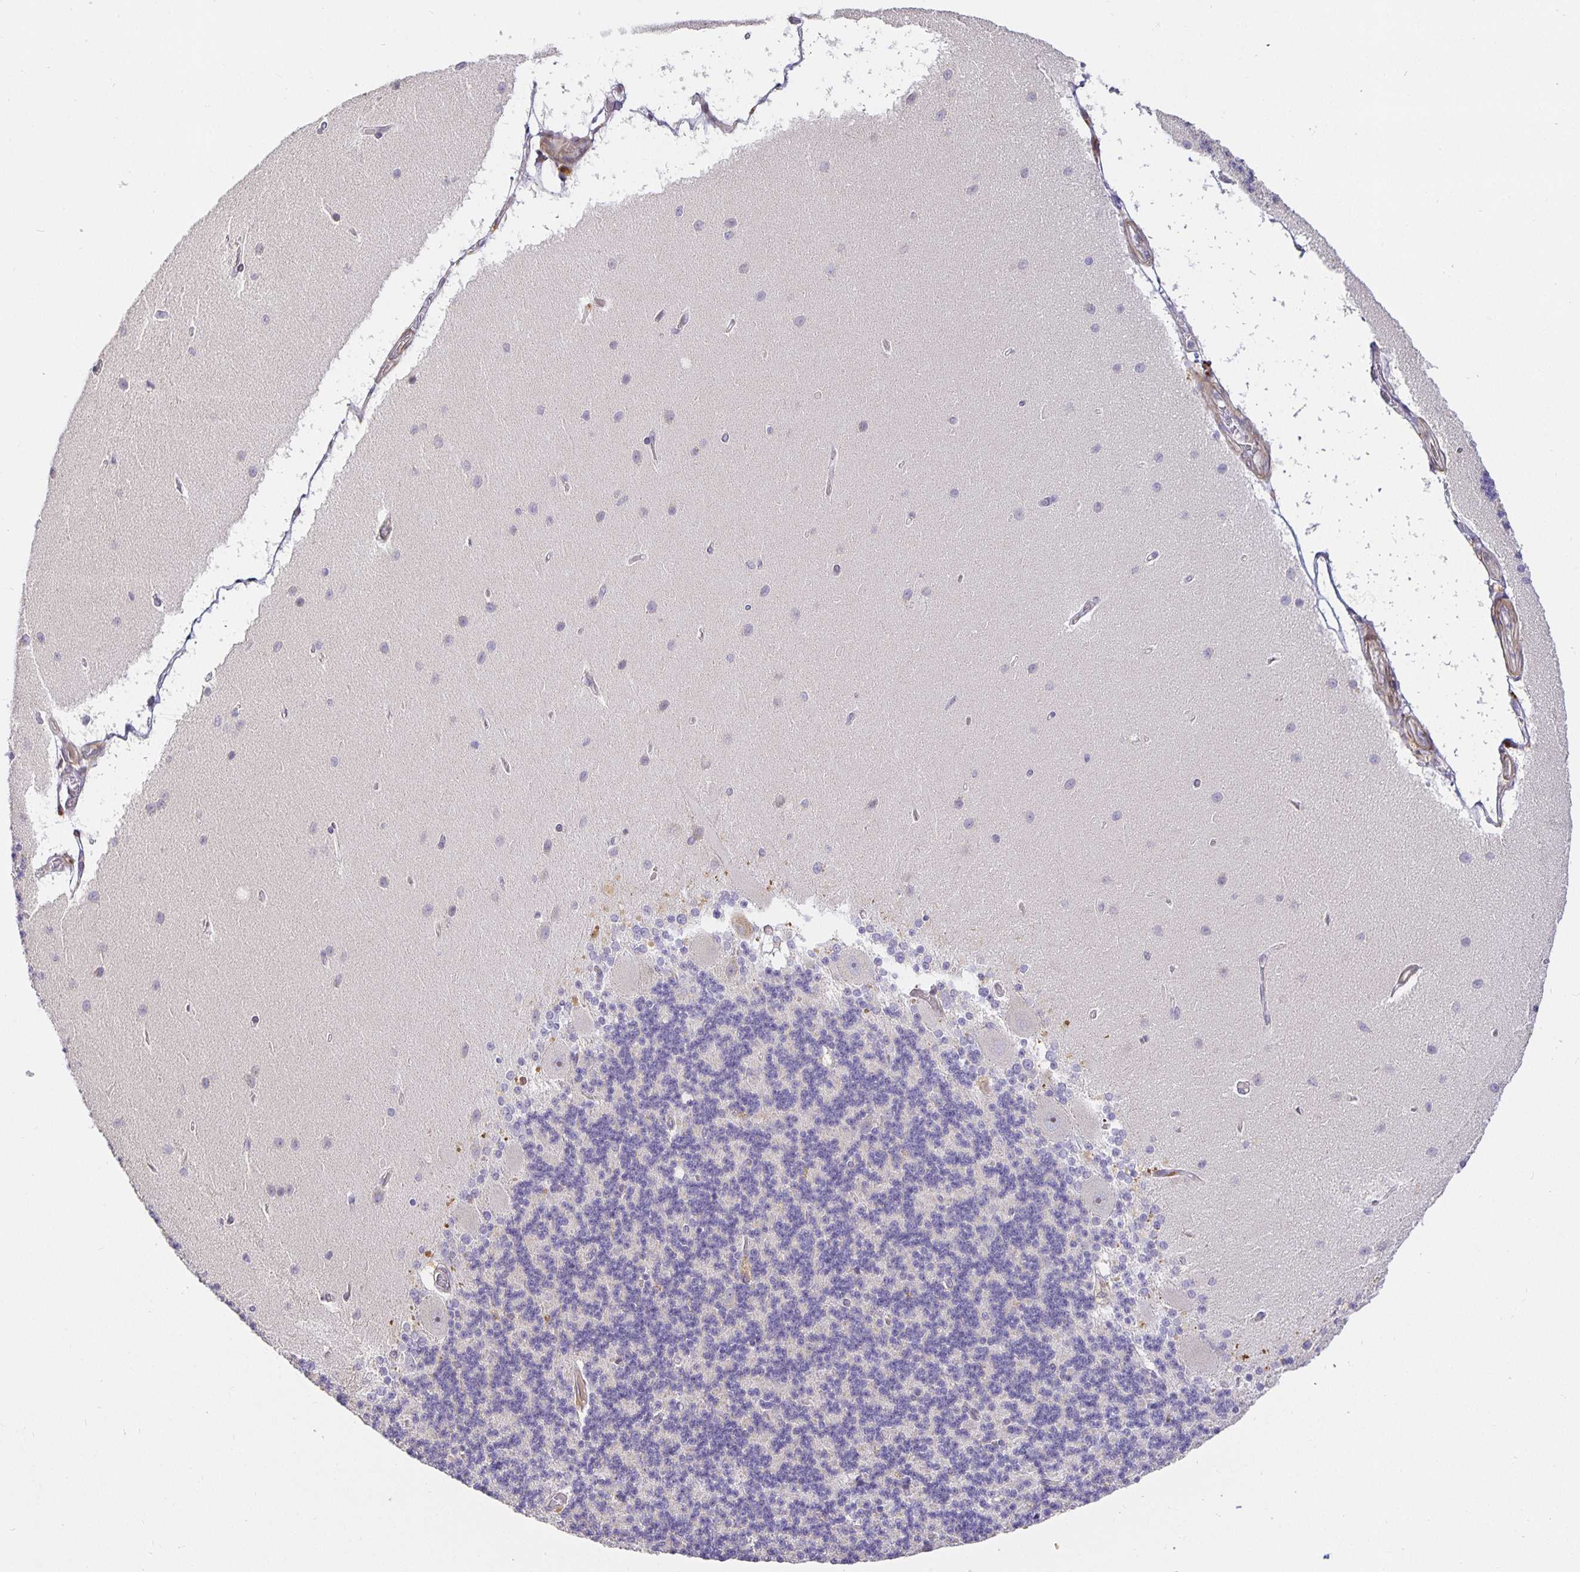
{"staining": {"intensity": "negative", "quantity": "none", "location": "none"}, "tissue": "cerebellum", "cell_type": "Cells in granular layer", "image_type": "normal", "snomed": [{"axis": "morphology", "description": "Normal tissue, NOS"}, {"axis": "topography", "description": "Cerebellum"}], "caption": "Immunohistochemistry of unremarkable cerebellum exhibits no expression in cells in granular layer. The staining is performed using DAB (3,3'-diaminobenzidine) brown chromogen with nuclei counter-stained in using hematoxylin.", "gene": "TJP3", "patient": {"sex": "female", "age": 54}}